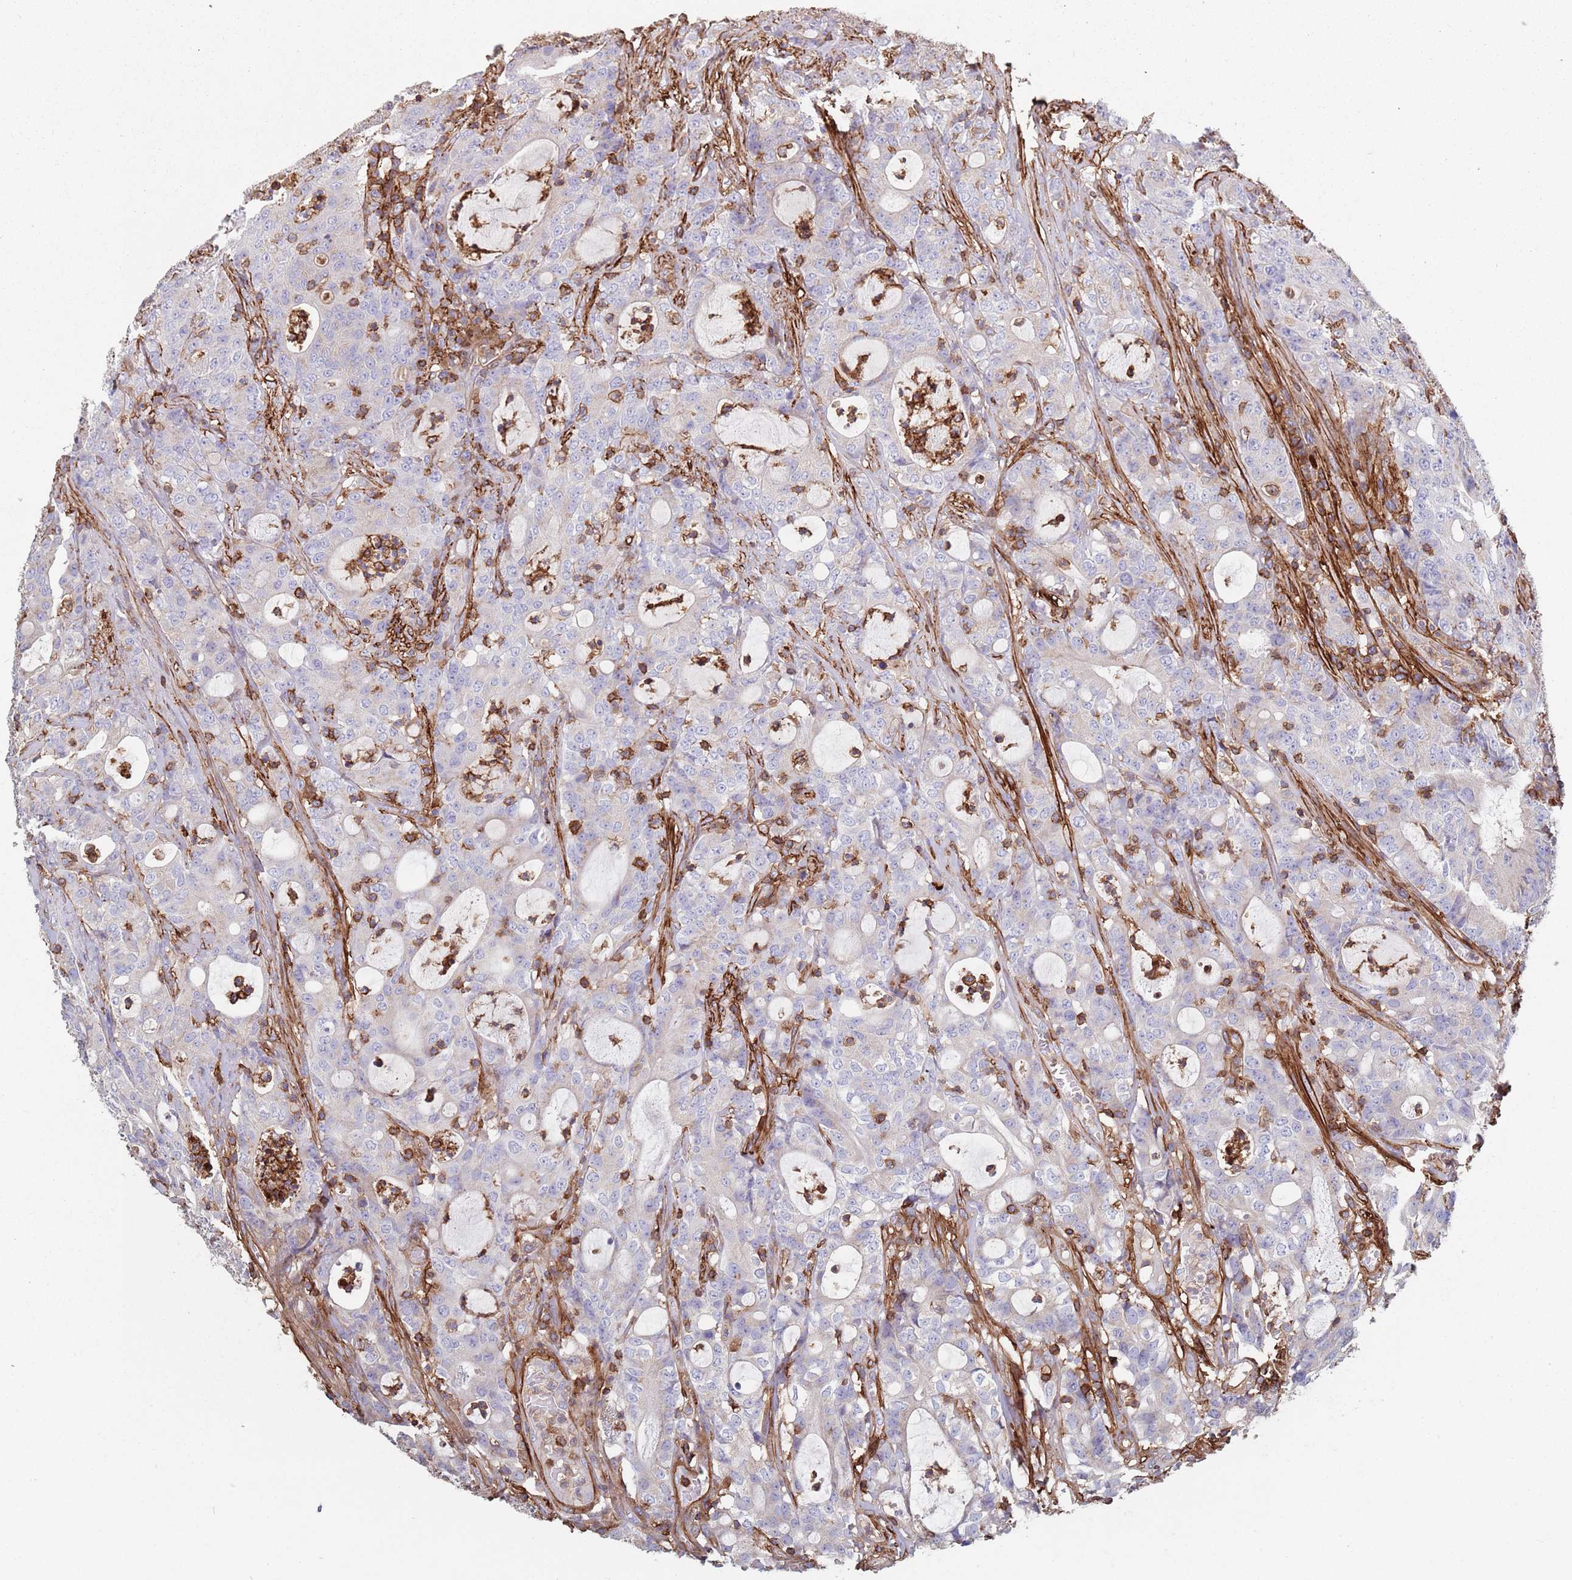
{"staining": {"intensity": "negative", "quantity": "none", "location": "none"}, "tissue": "colorectal cancer", "cell_type": "Tumor cells", "image_type": "cancer", "snomed": [{"axis": "morphology", "description": "Adenocarcinoma, NOS"}, {"axis": "topography", "description": "Colon"}], "caption": "IHC of adenocarcinoma (colorectal) demonstrates no expression in tumor cells. The staining was performed using DAB (3,3'-diaminobenzidine) to visualize the protein expression in brown, while the nuclei were stained in blue with hematoxylin (Magnification: 20x).", "gene": "RNF144A", "patient": {"sex": "male", "age": 83}}